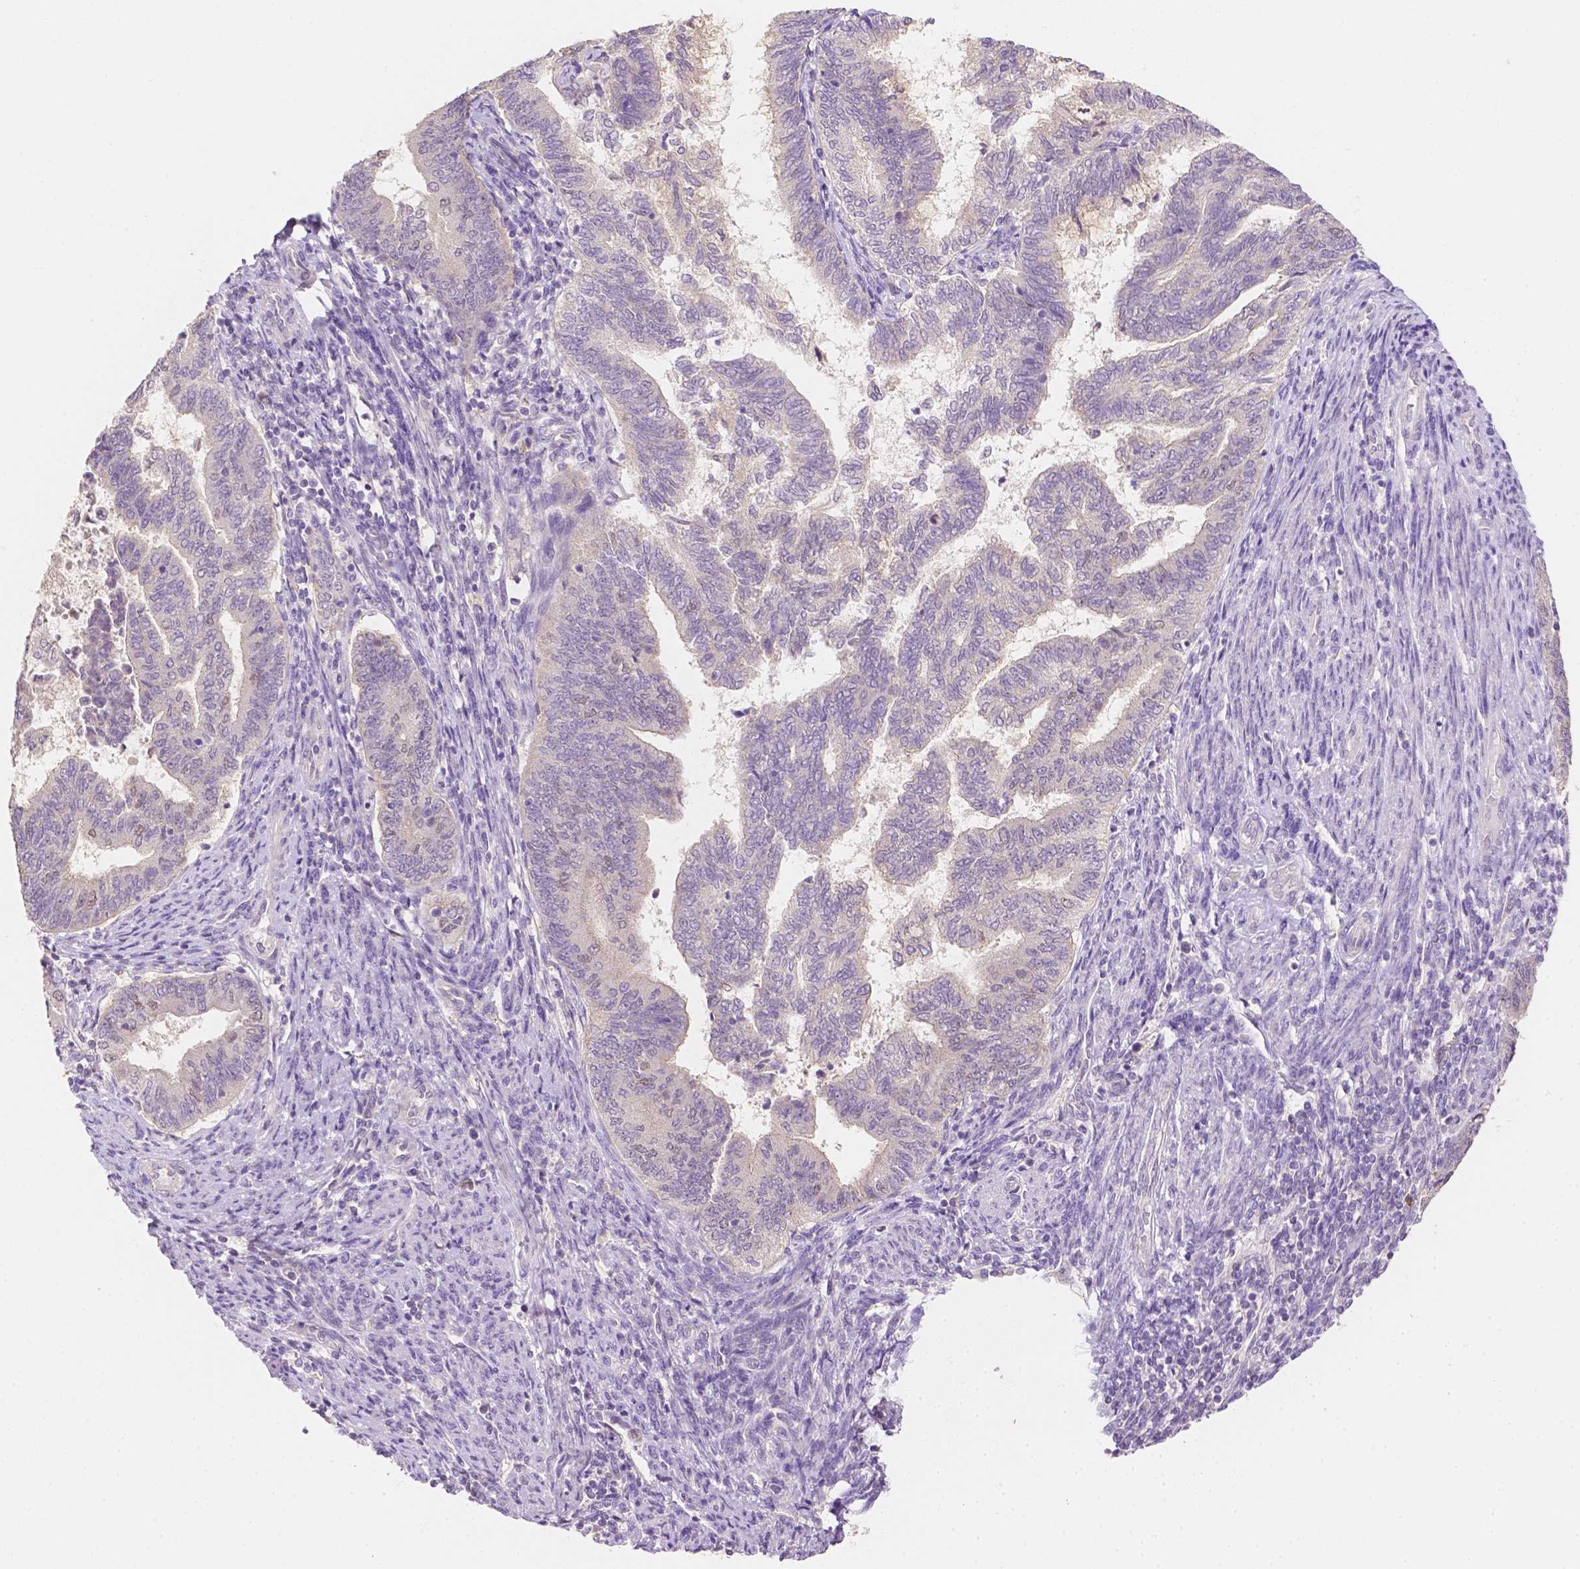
{"staining": {"intensity": "negative", "quantity": "none", "location": "none"}, "tissue": "endometrial cancer", "cell_type": "Tumor cells", "image_type": "cancer", "snomed": [{"axis": "morphology", "description": "Adenocarcinoma, NOS"}, {"axis": "topography", "description": "Endometrium"}], "caption": "Endometrial cancer was stained to show a protein in brown. There is no significant positivity in tumor cells. Nuclei are stained in blue.", "gene": "C10orf67", "patient": {"sex": "female", "age": 65}}